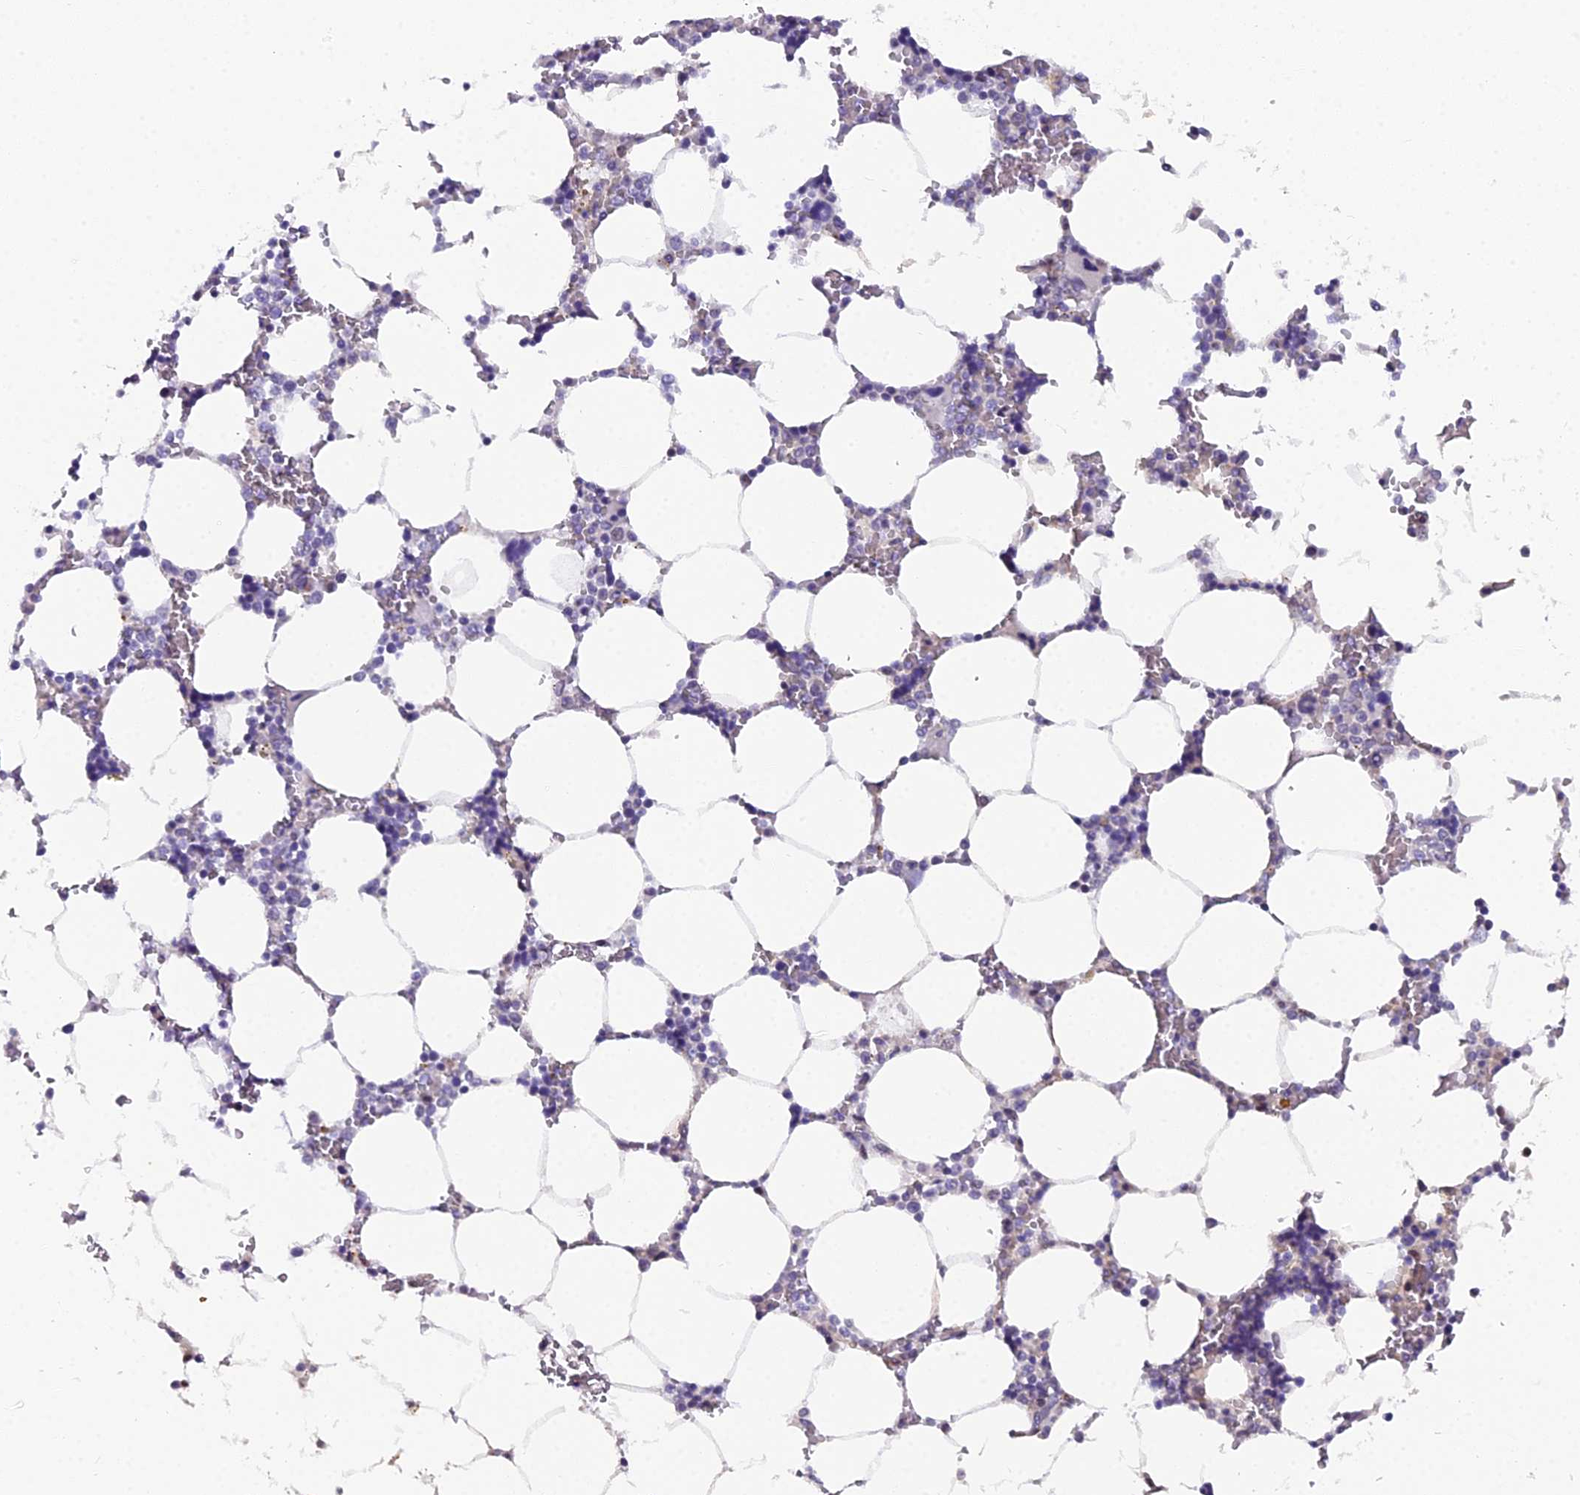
{"staining": {"intensity": "moderate", "quantity": "<25%", "location": "nuclear"}, "tissue": "bone marrow", "cell_type": "Hematopoietic cells", "image_type": "normal", "snomed": [{"axis": "morphology", "description": "Normal tissue, NOS"}, {"axis": "topography", "description": "Bone marrow"}], "caption": "Immunohistochemistry (IHC) (DAB (3,3'-diaminobenzidine)) staining of unremarkable human bone marrow demonstrates moderate nuclear protein staining in approximately <25% of hematopoietic cells. The staining was performed using DAB (3,3'-diaminobenzidine) to visualize the protein expression in brown, while the nuclei were stained in blue with hematoxylin (Magnification: 20x).", "gene": "XKR9", "patient": {"sex": "male", "age": 64}}